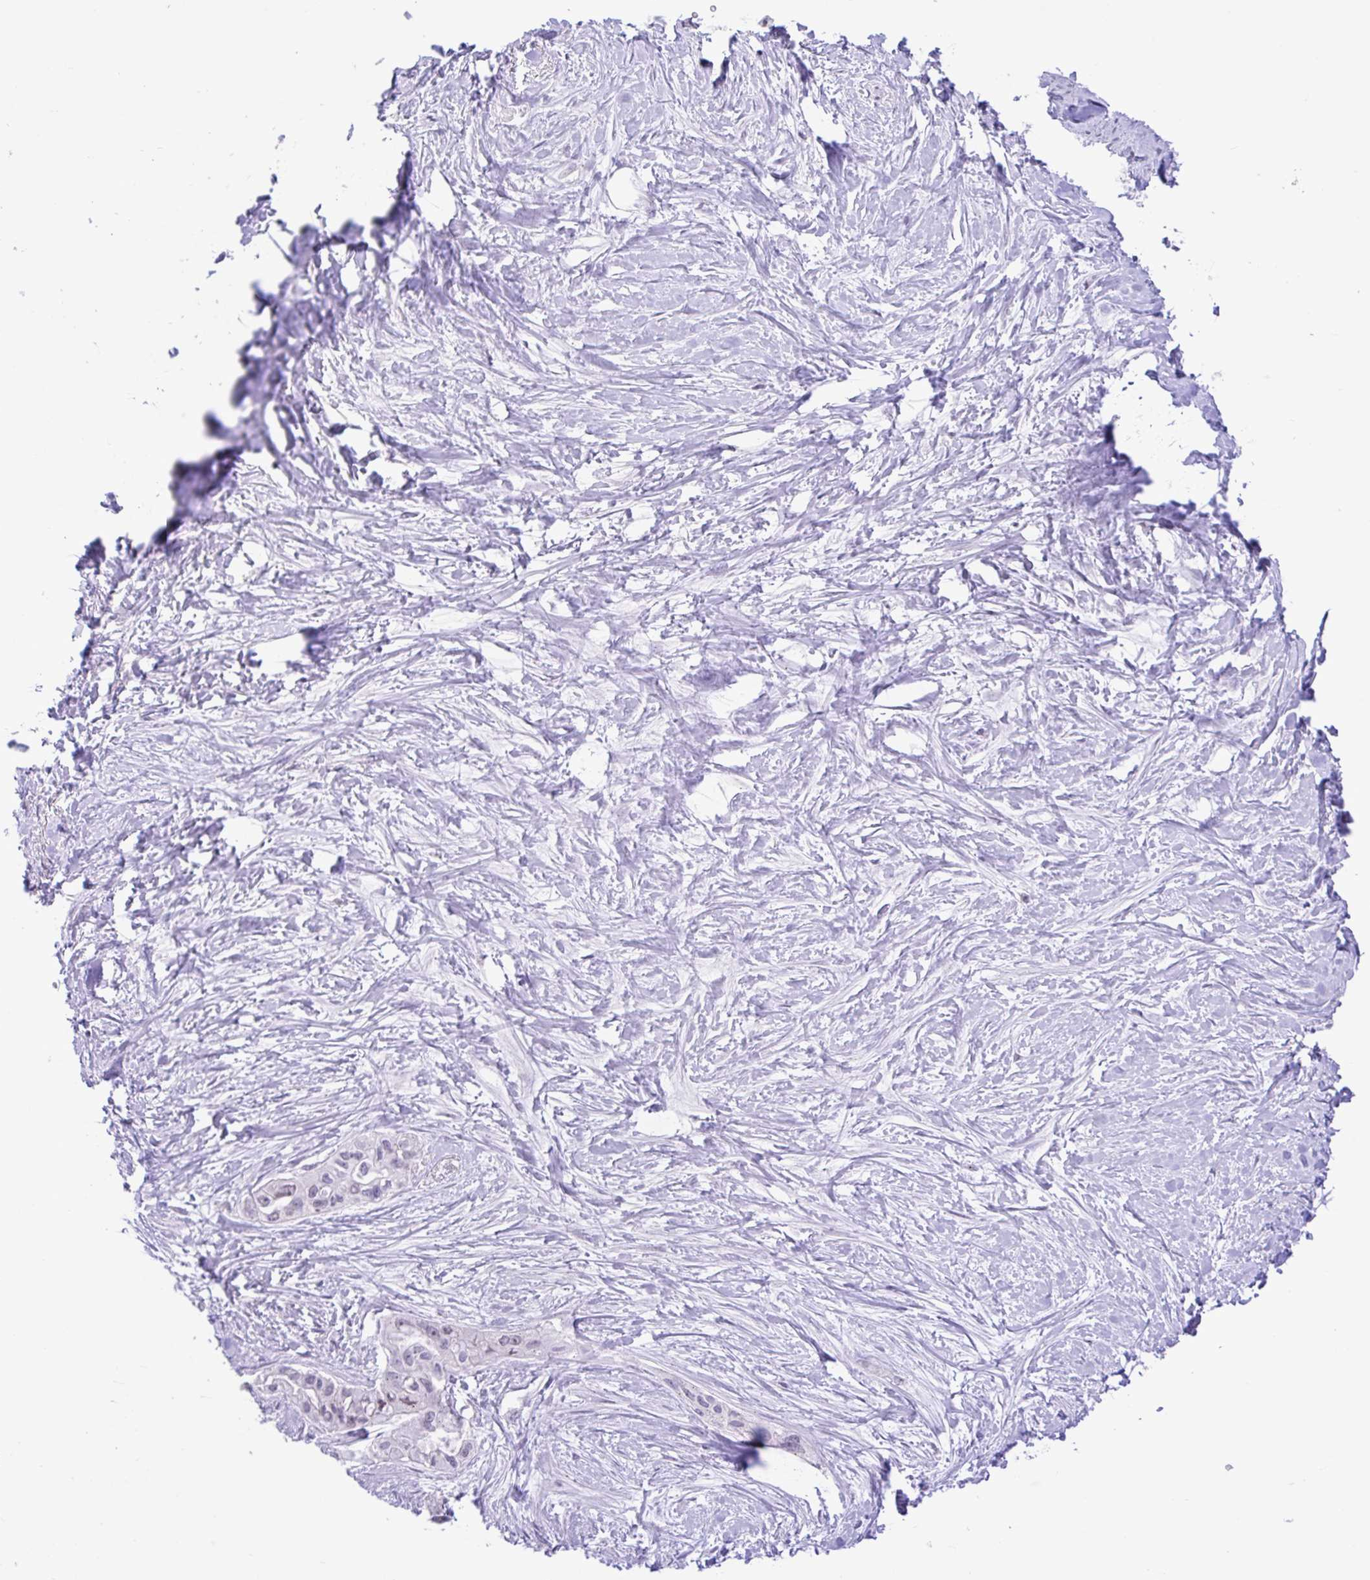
{"staining": {"intensity": "negative", "quantity": "none", "location": "none"}, "tissue": "pancreatic cancer", "cell_type": "Tumor cells", "image_type": "cancer", "snomed": [{"axis": "morphology", "description": "Adenocarcinoma, NOS"}, {"axis": "topography", "description": "Pancreas"}], "caption": "IHC micrograph of adenocarcinoma (pancreatic) stained for a protein (brown), which displays no staining in tumor cells.", "gene": "REEP1", "patient": {"sex": "female", "age": 50}}